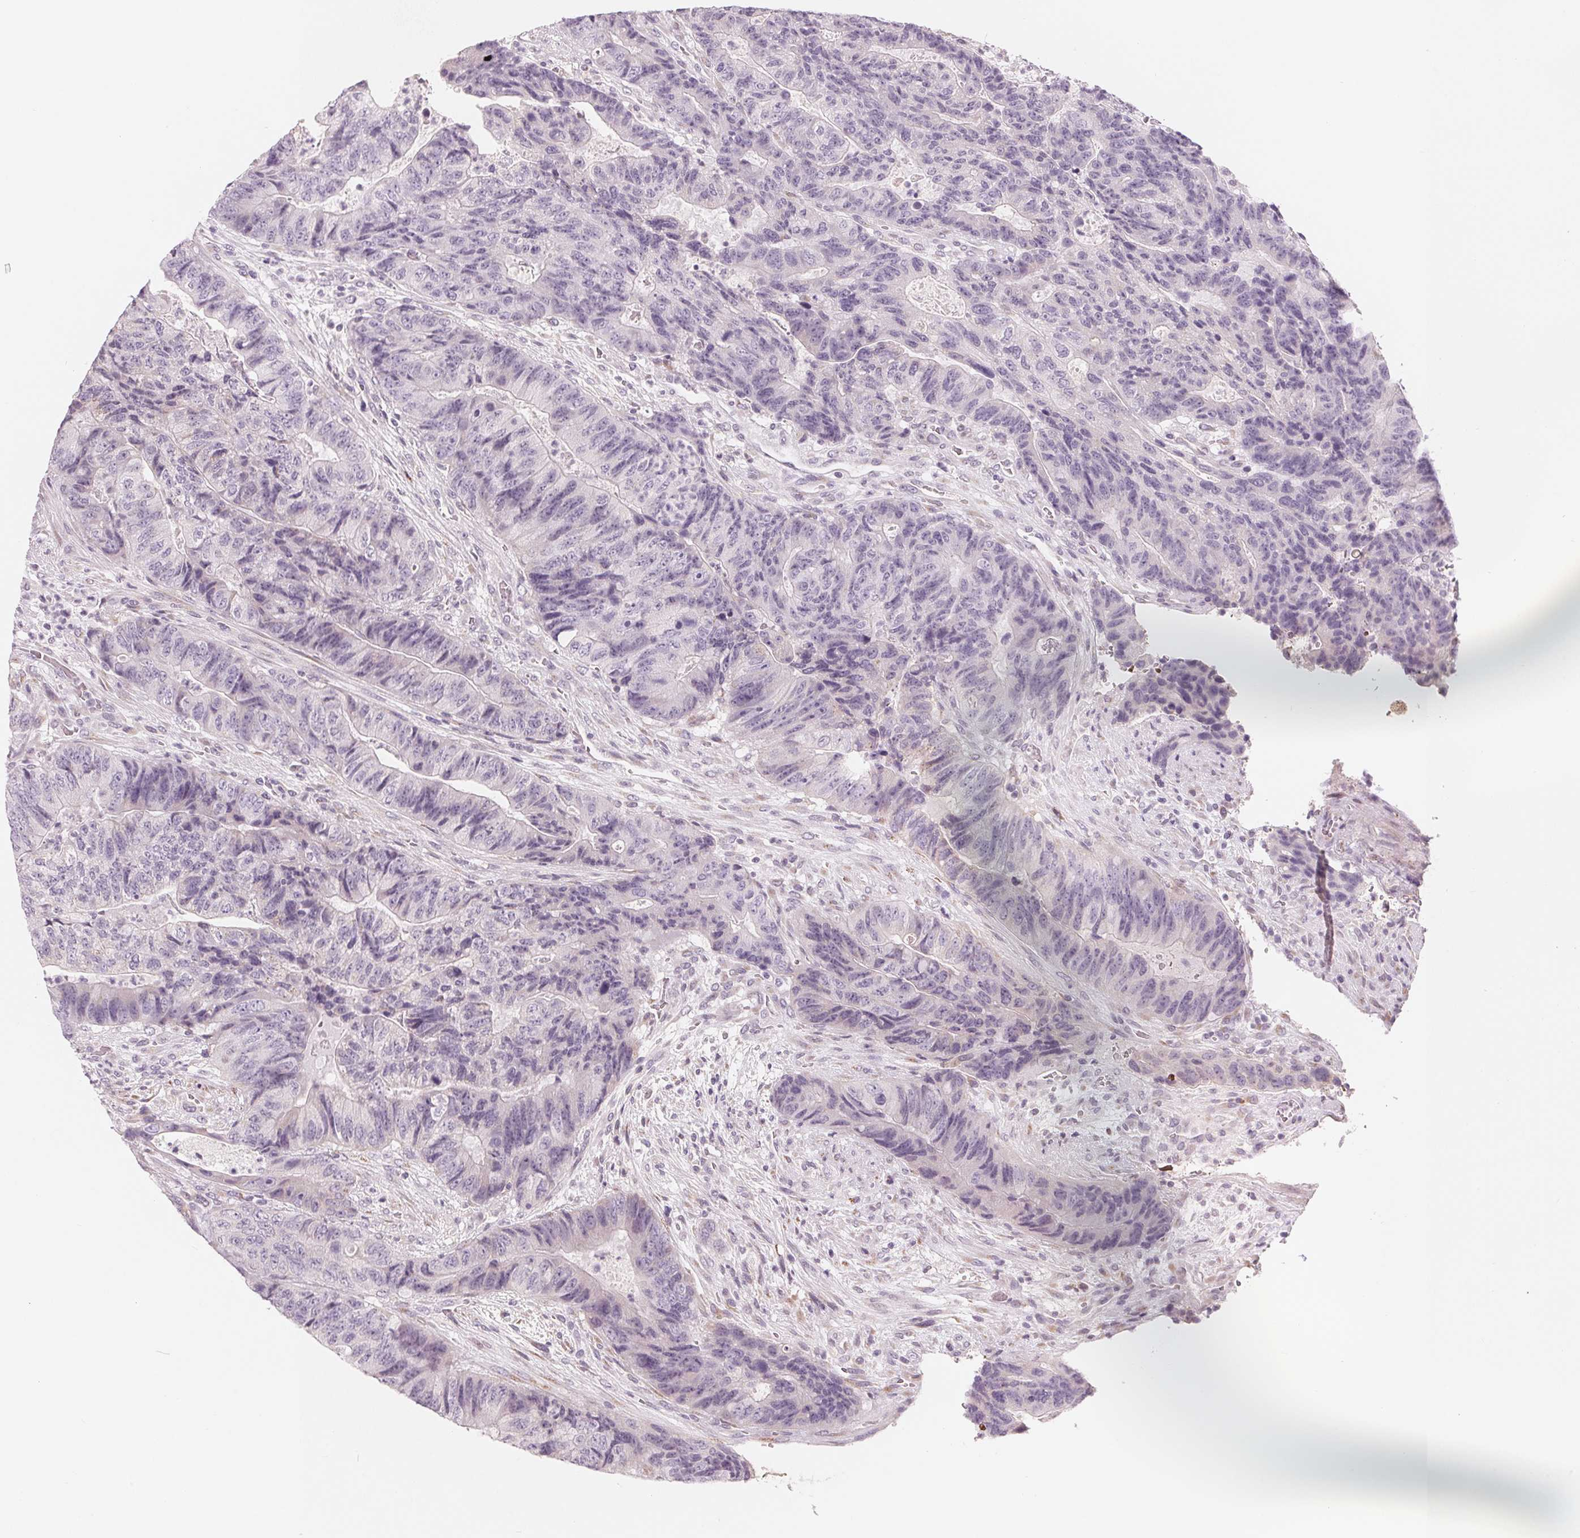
{"staining": {"intensity": "negative", "quantity": "none", "location": "none"}, "tissue": "colorectal cancer", "cell_type": "Tumor cells", "image_type": "cancer", "snomed": [{"axis": "morphology", "description": "Normal tissue, NOS"}, {"axis": "morphology", "description": "Adenocarcinoma, NOS"}, {"axis": "topography", "description": "Colon"}], "caption": "This is an immunohistochemistry (IHC) image of colorectal adenocarcinoma. There is no positivity in tumor cells.", "gene": "IL9R", "patient": {"sex": "female", "age": 48}}